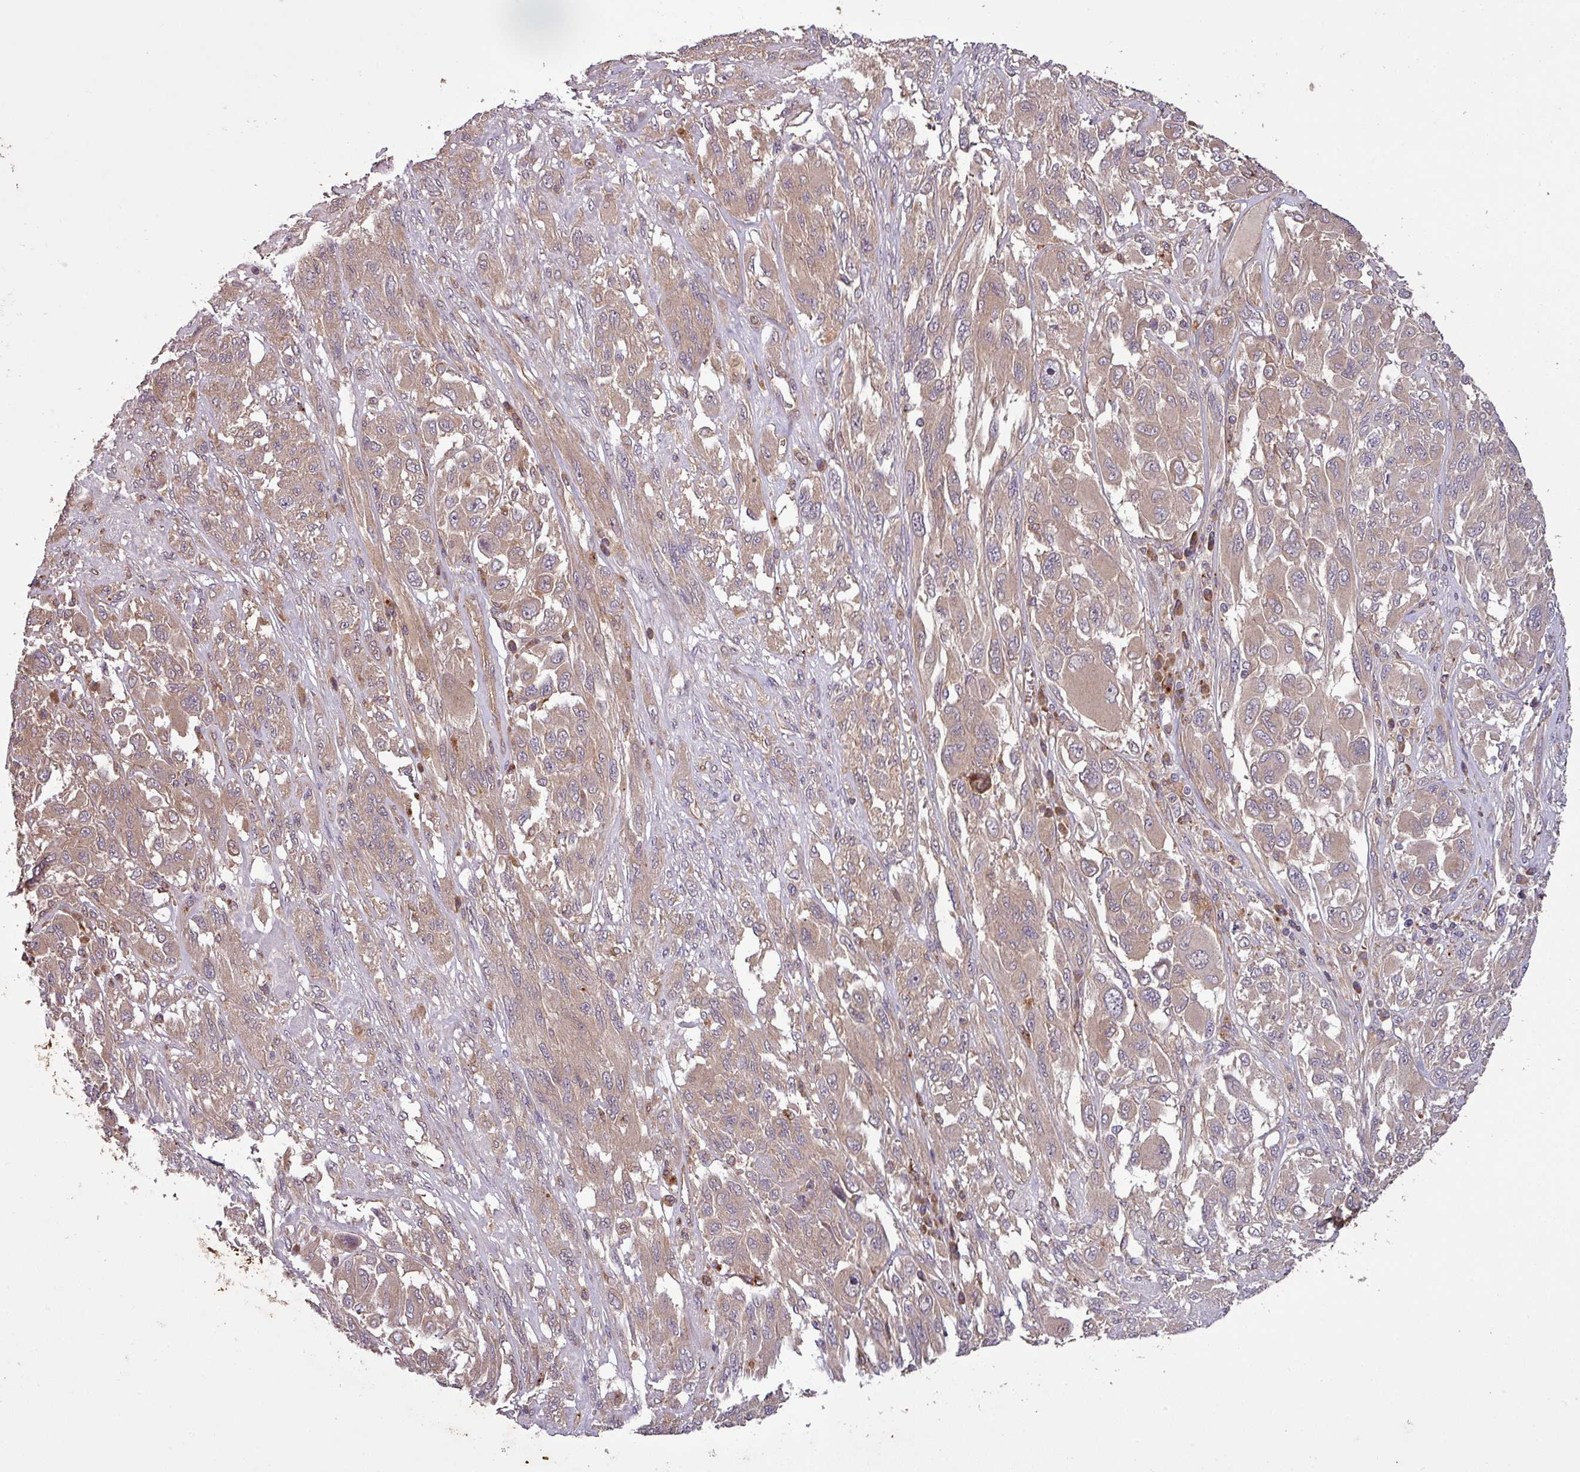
{"staining": {"intensity": "weak", "quantity": ">75%", "location": "cytoplasmic/membranous"}, "tissue": "melanoma", "cell_type": "Tumor cells", "image_type": "cancer", "snomed": [{"axis": "morphology", "description": "Malignant melanoma, NOS"}, {"axis": "topography", "description": "Skin"}], "caption": "Malignant melanoma was stained to show a protein in brown. There is low levels of weak cytoplasmic/membranous positivity in approximately >75% of tumor cells.", "gene": "SIRPB2", "patient": {"sex": "female", "age": 91}}